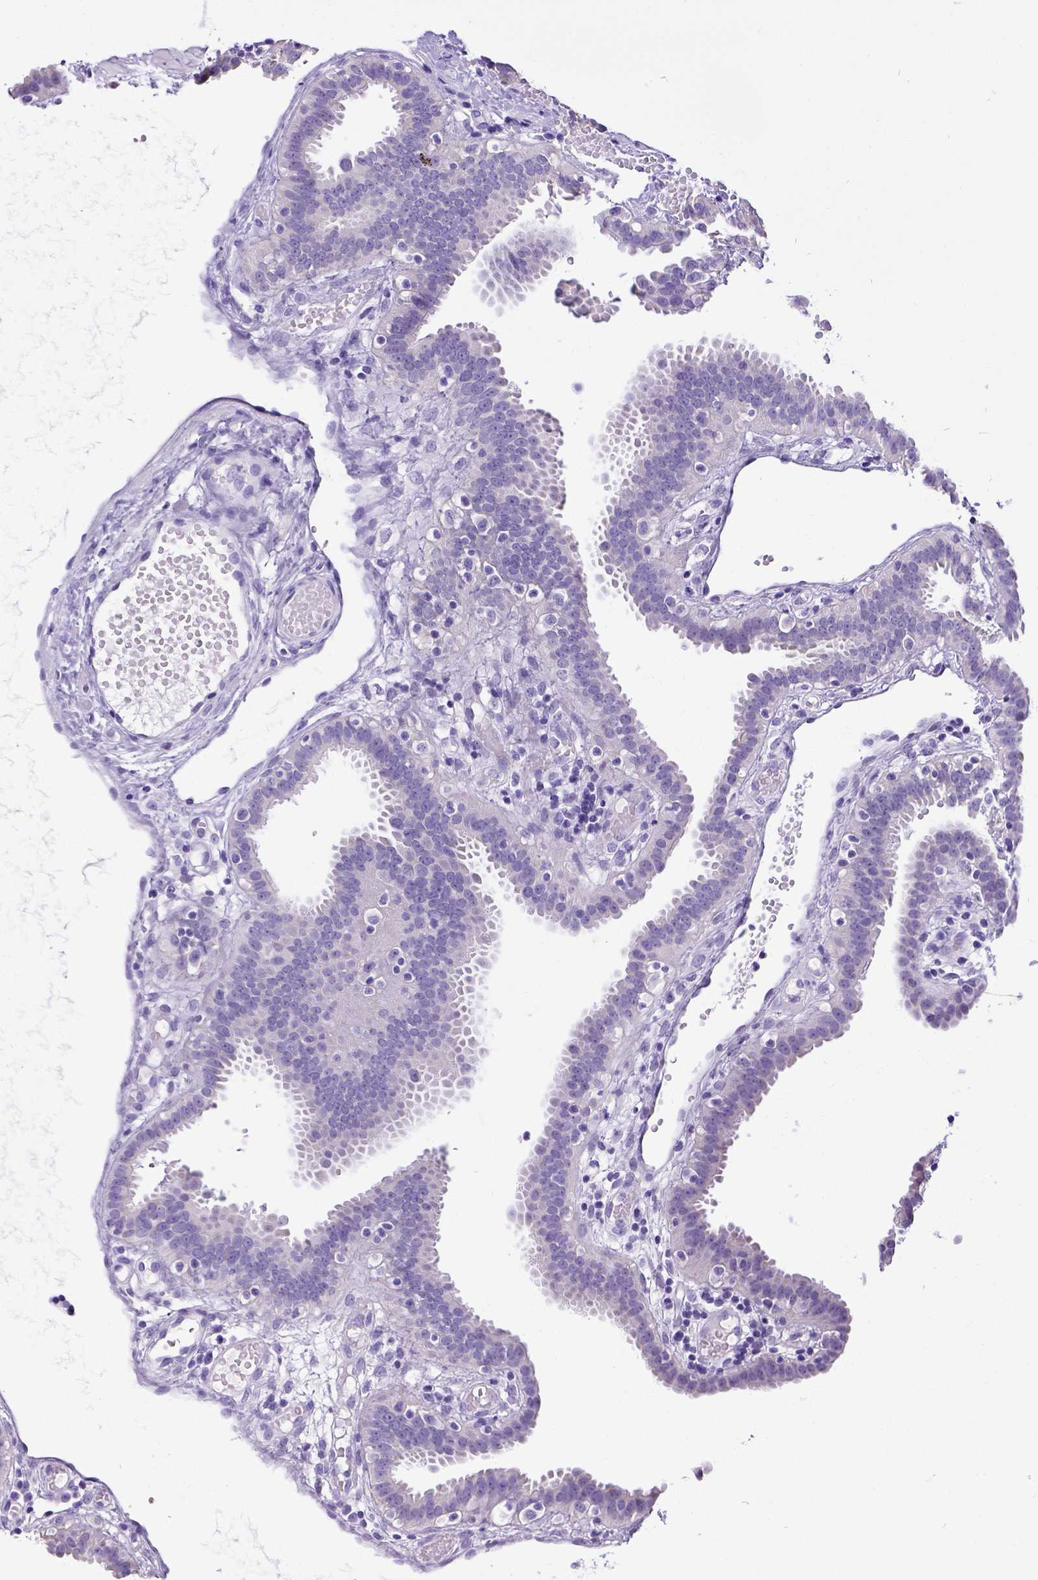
{"staining": {"intensity": "negative", "quantity": "none", "location": "none"}, "tissue": "fallopian tube", "cell_type": "Glandular cells", "image_type": "normal", "snomed": [{"axis": "morphology", "description": "Normal tissue, NOS"}, {"axis": "topography", "description": "Fallopian tube"}], "caption": "A high-resolution micrograph shows IHC staining of benign fallopian tube, which reveals no significant staining in glandular cells.", "gene": "SATB2", "patient": {"sex": "female", "age": 37}}